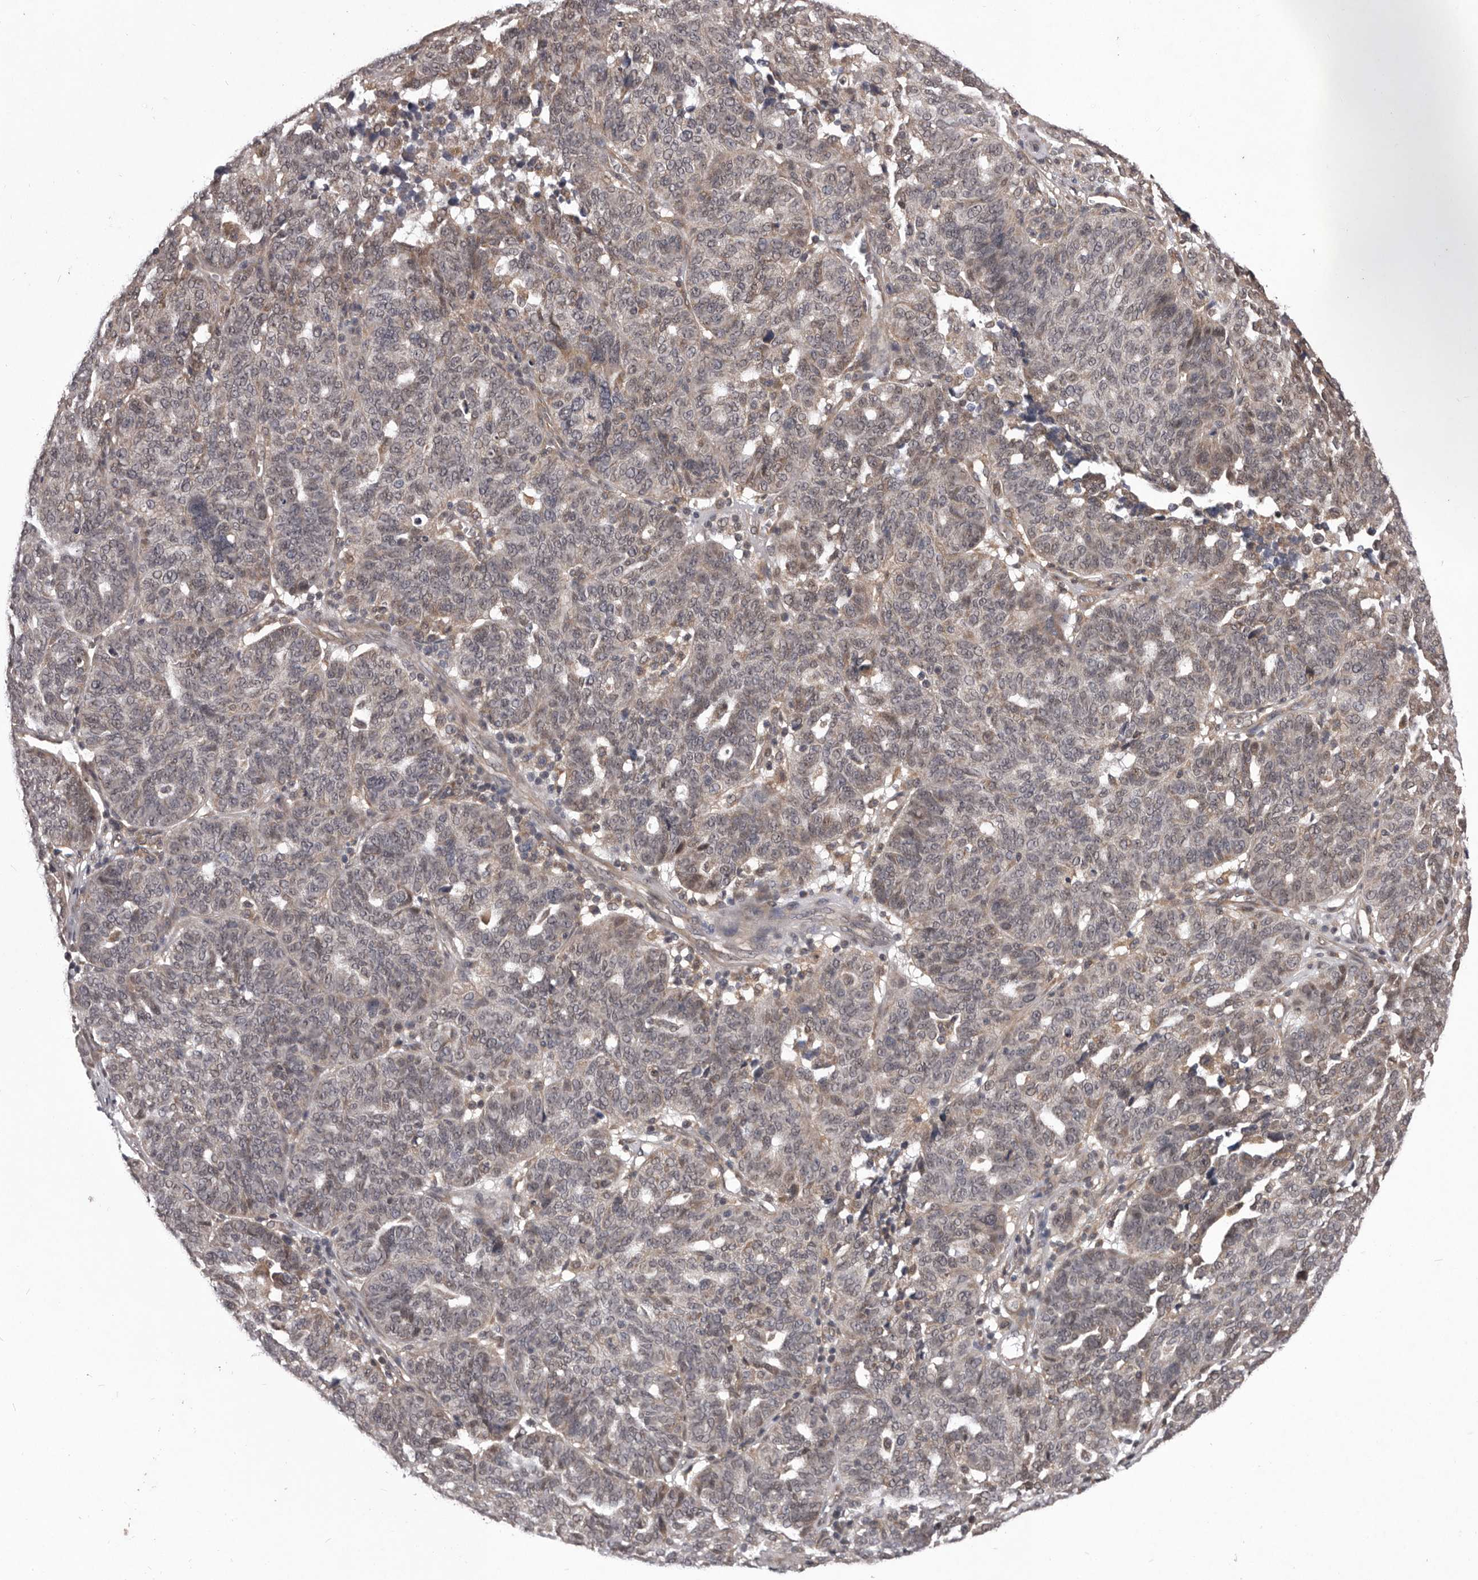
{"staining": {"intensity": "weak", "quantity": "<25%", "location": "cytoplasmic/membranous"}, "tissue": "ovarian cancer", "cell_type": "Tumor cells", "image_type": "cancer", "snomed": [{"axis": "morphology", "description": "Cystadenocarcinoma, serous, NOS"}, {"axis": "topography", "description": "Ovary"}], "caption": "Tumor cells are negative for brown protein staining in ovarian serous cystadenocarcinoma.", "gene": "CELF3", "patient": {"sex": "female", "age": 59}}